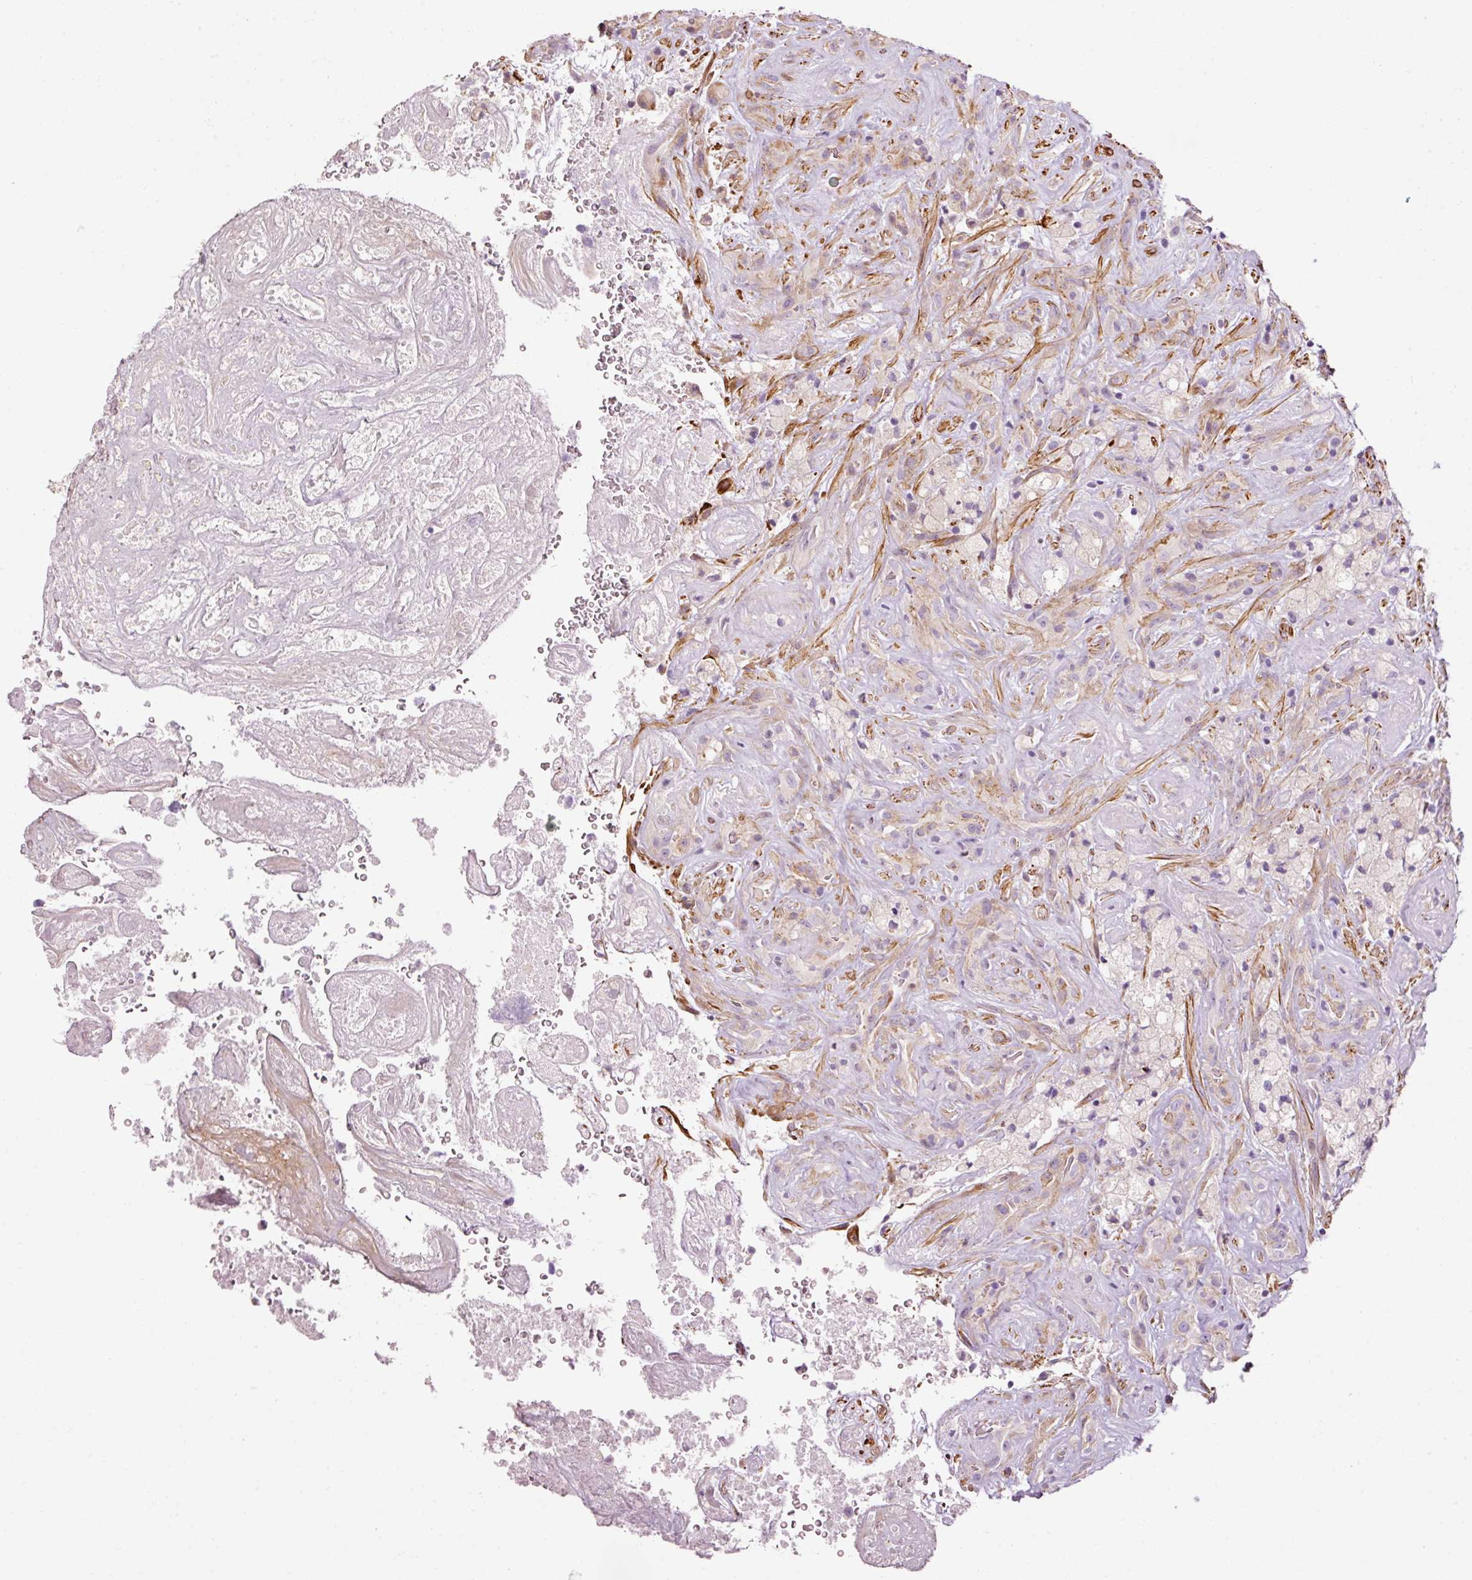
{"staining": {"intensity": "negative", "quantity": "none", "location": "none"}, "tissue": "glioma", "cell_type": "Tumor cells", "image_type": "cancer", "snomed": [{"axis": "morphology", "description": "Glioma, malignant, High grade"}, {"axis": "topography", "description": "Brain"}], "caption": "A photomicrograph of high-grade glioma (malignant) stained for a protein reveals no brown staining in tumor cells.", "gene": "ANKRD20A1", "patient": {"sex": "male", "age": 69}}